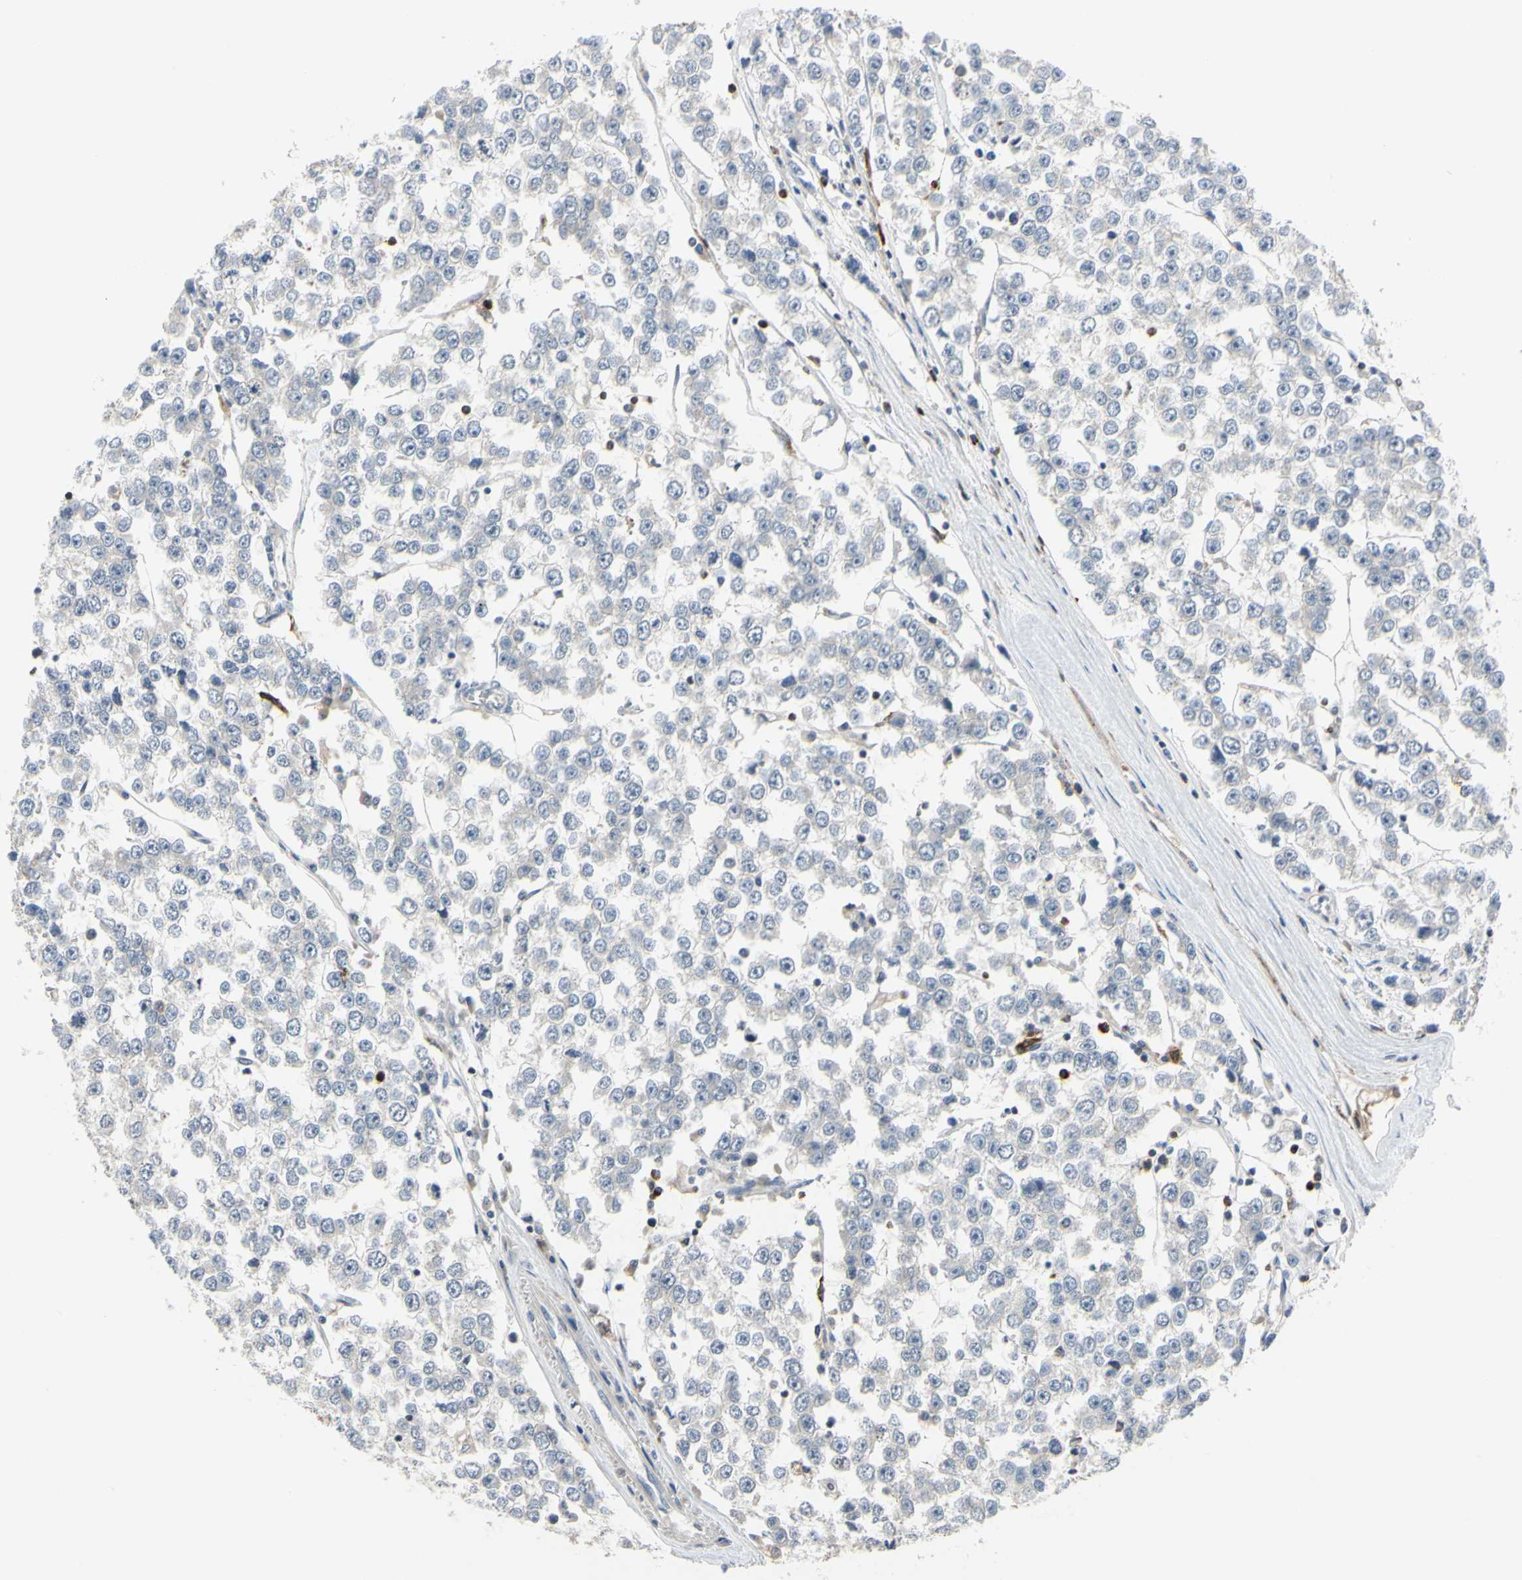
{"staining": {"intensity": "negative", "quantity": "none", "location": "none"}, "tissue": "testis cancer", "cell_type": "Tumor cells", "image_type": "cancer", "snomed": [{"axis": "morphology", "description": "Seminoma, NOS"}, {"axis": "morphology", "description": "Carcinoma, Embryonal, NOS"}, {"axis": "topography", "description": "Testis"}], "caption": "DAB (3,3'-diaminobenzidine) immunohistochemical staining of testis cancer (embryonal carcinoma) displays no significant positivity in tumor cells. (Immunohistochemistry (ihc), brightfield microscopy, high magnification).", "gene": "PLXNA2", "patient": {"sex": "male", "age": 52}}